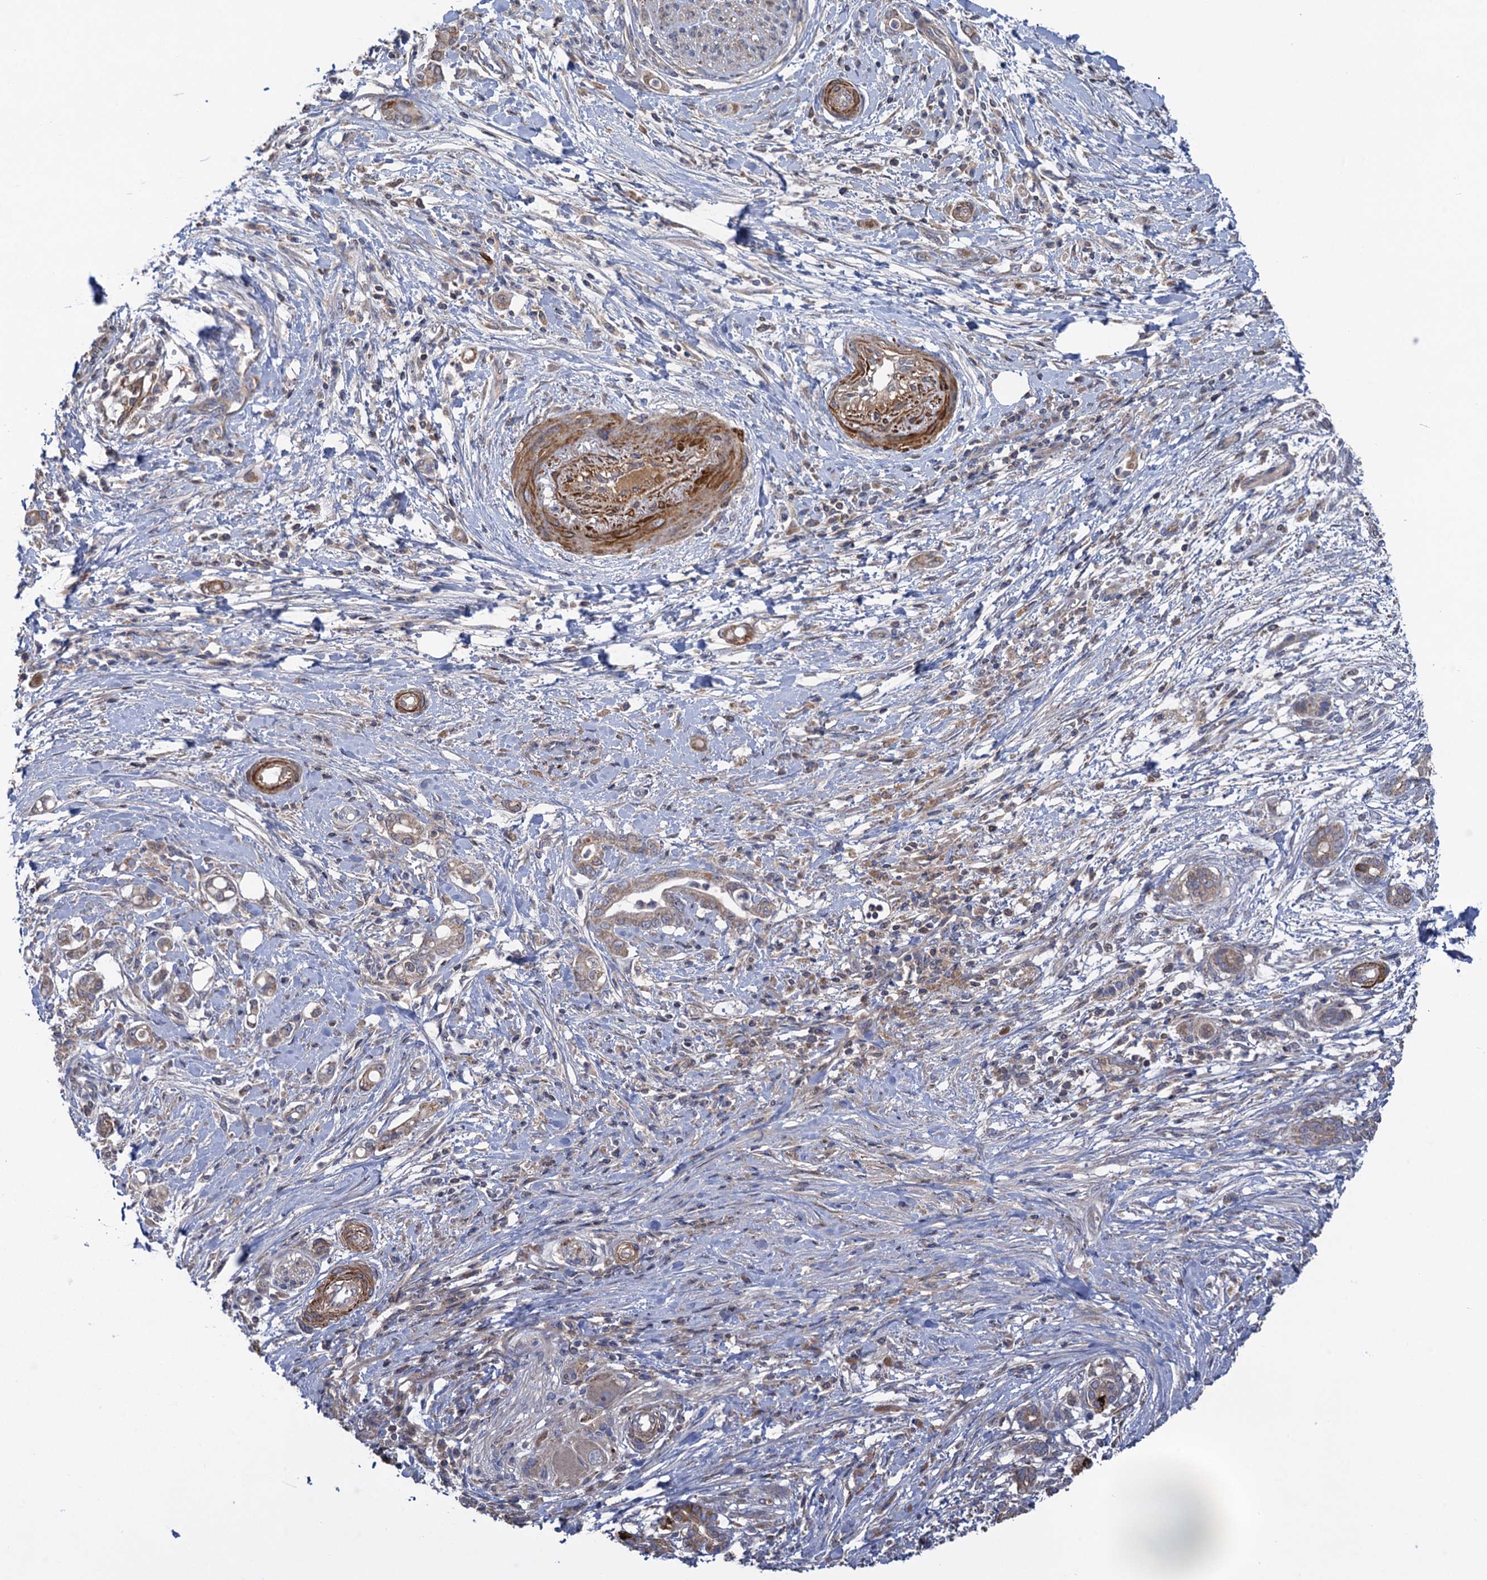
{"staining": {"intensity": "weak", "quantity": ">75%", "location": "cytoplasmic/membranous"}, "tissue": "pancreatic cancer", "cell_type": "Tumor cells", "image_type": "cancer", "snomed": [{"axis": "morphology", "description": "Adenocarcinoma, NOS"}, {"axis": "topography", "description": "Pancreas"}], "caption": "The image shows a brown stain indicating the presence of a protein in the cytoplasmic/membranous of tumor cells in pancreatic adenocarcinoma. The protein of interest is shown in brown color, while the nuclei are stained blue.", "gene": "WDR88", "patient": {"sex": "female", "age": 55}}